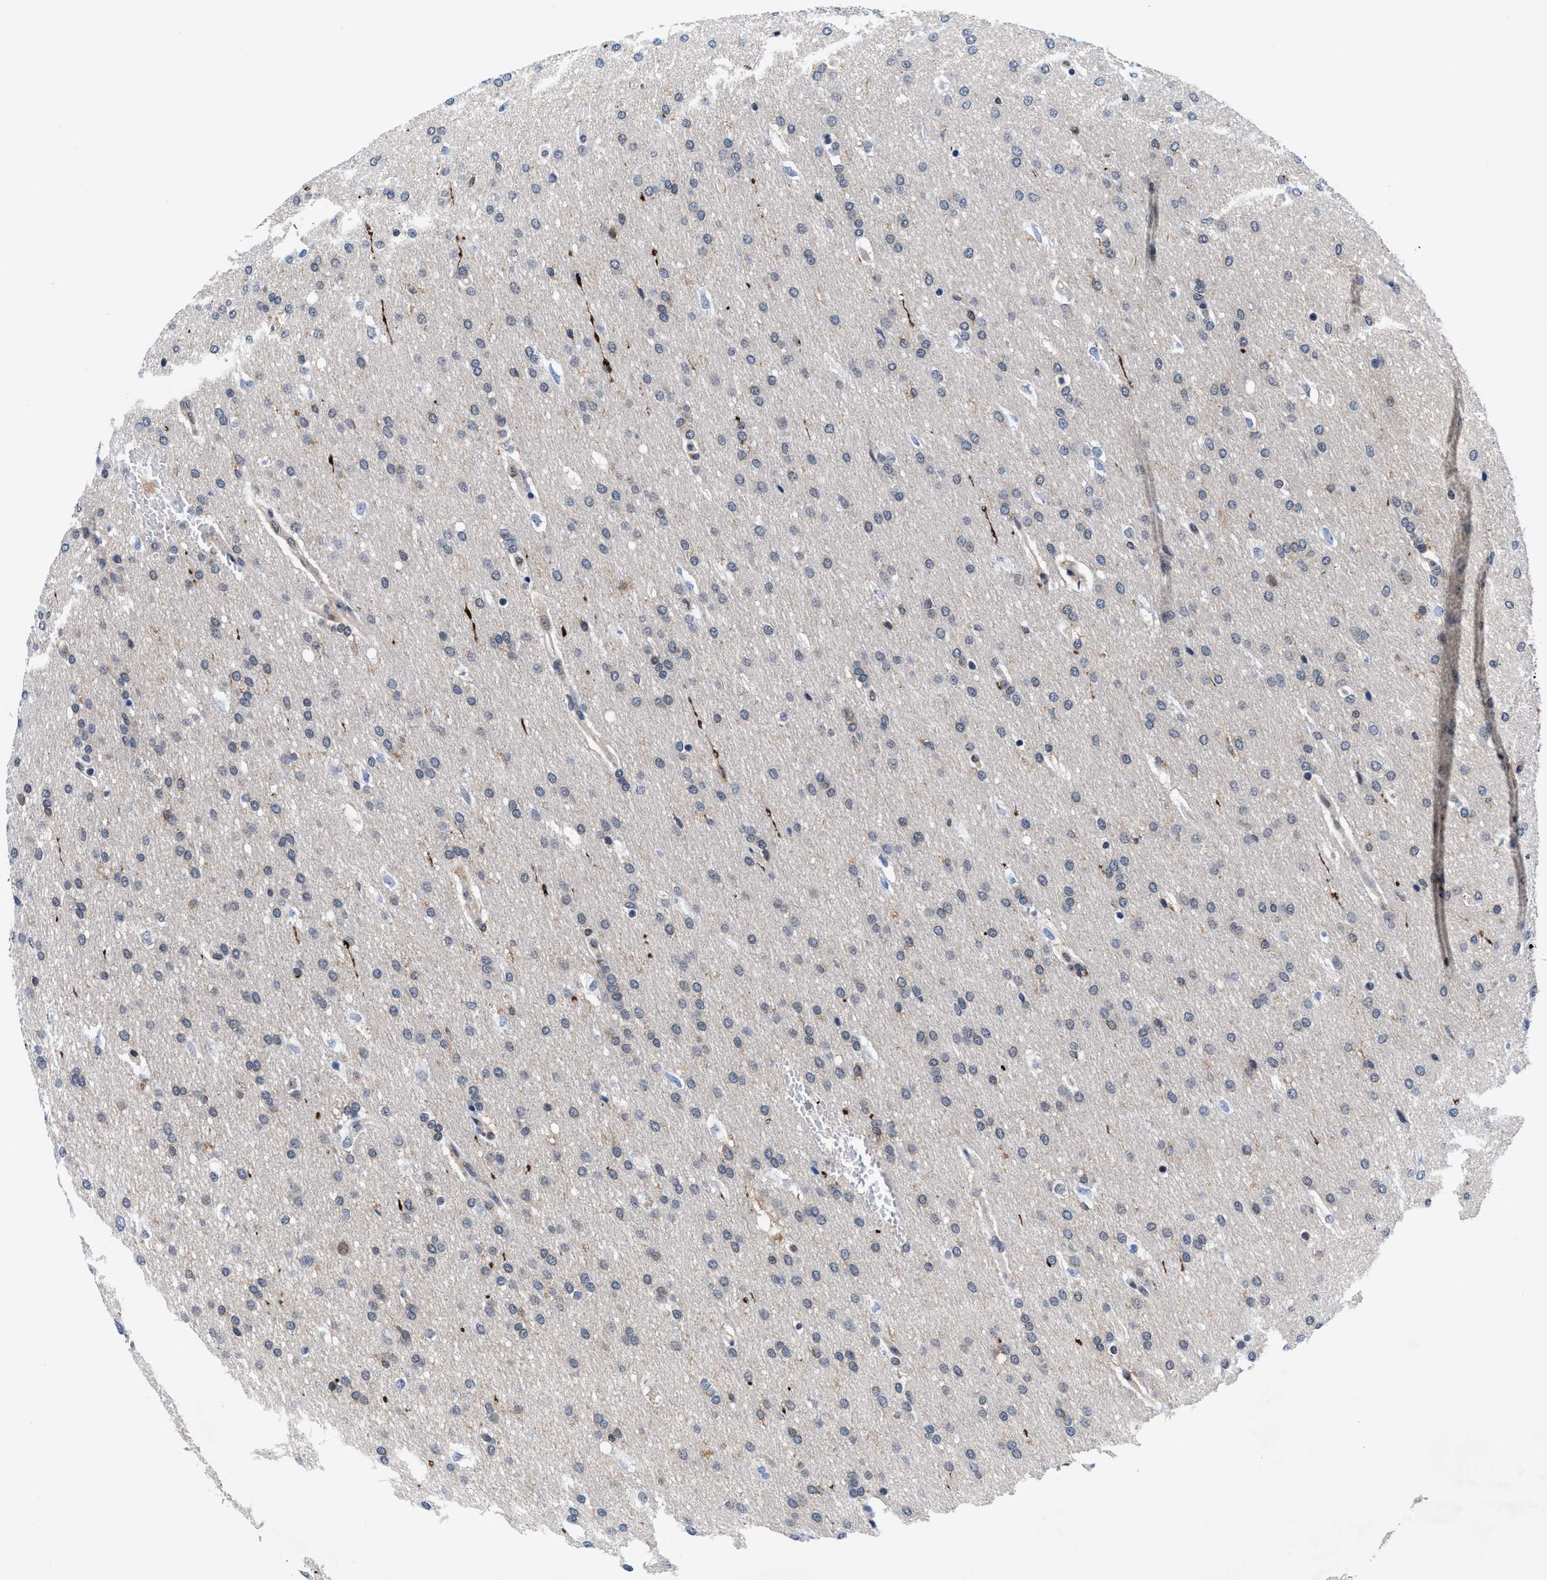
{"staining": {"intensity": "weak", "quantity": "<25%", "location": "nuclear"}, "tissue": "glioma", "cell_type": "Tumor cells", "image_type": "cancer", "snomed": [{"axis": "morphology", "description": "Glioma, malignant, Low grade"}, {"axis": "topography", "description": "Brain"}], "caption": "The photomicrograph demonstrates no significant positivity in tumor cells of glioma.", "gene": "ACLY", "patient": {"sex": "female", "age": 37}}